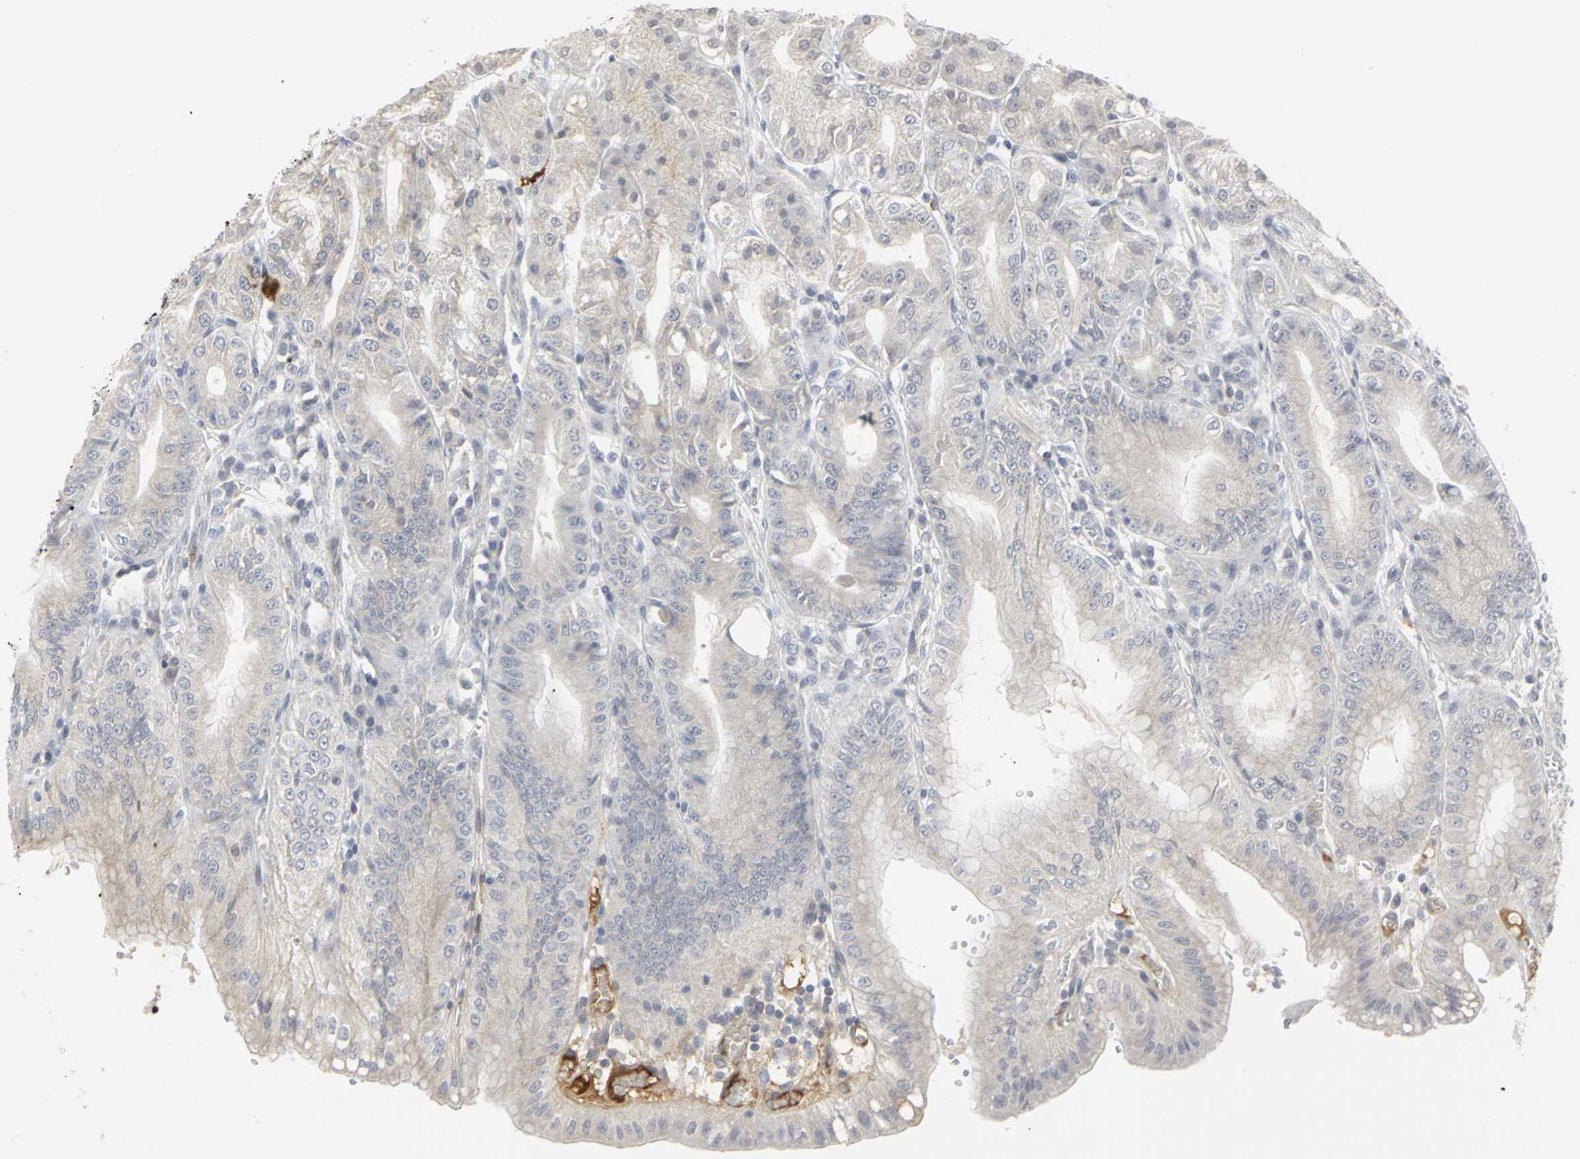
{"staining": {"intensity": "weak", "quantity": ">75%", "location": "cytoplasmic/membranous"}, "tissue": "stomach", "cell_type": "Glandular cells", "image_type": "normal", "snomed": [{"axis": "morphology", "description": "Normal tissue, NOS"}, {"axis": "topography", "description": "Stomach, lower"}], "caption": "Protein staining of normal stomach demonstrates weak cytoplasmic/membranous staining in approximately >75% of glandular cells.", "gene": "ZIC1", "patient": {"sex": "male", "age": 71}}